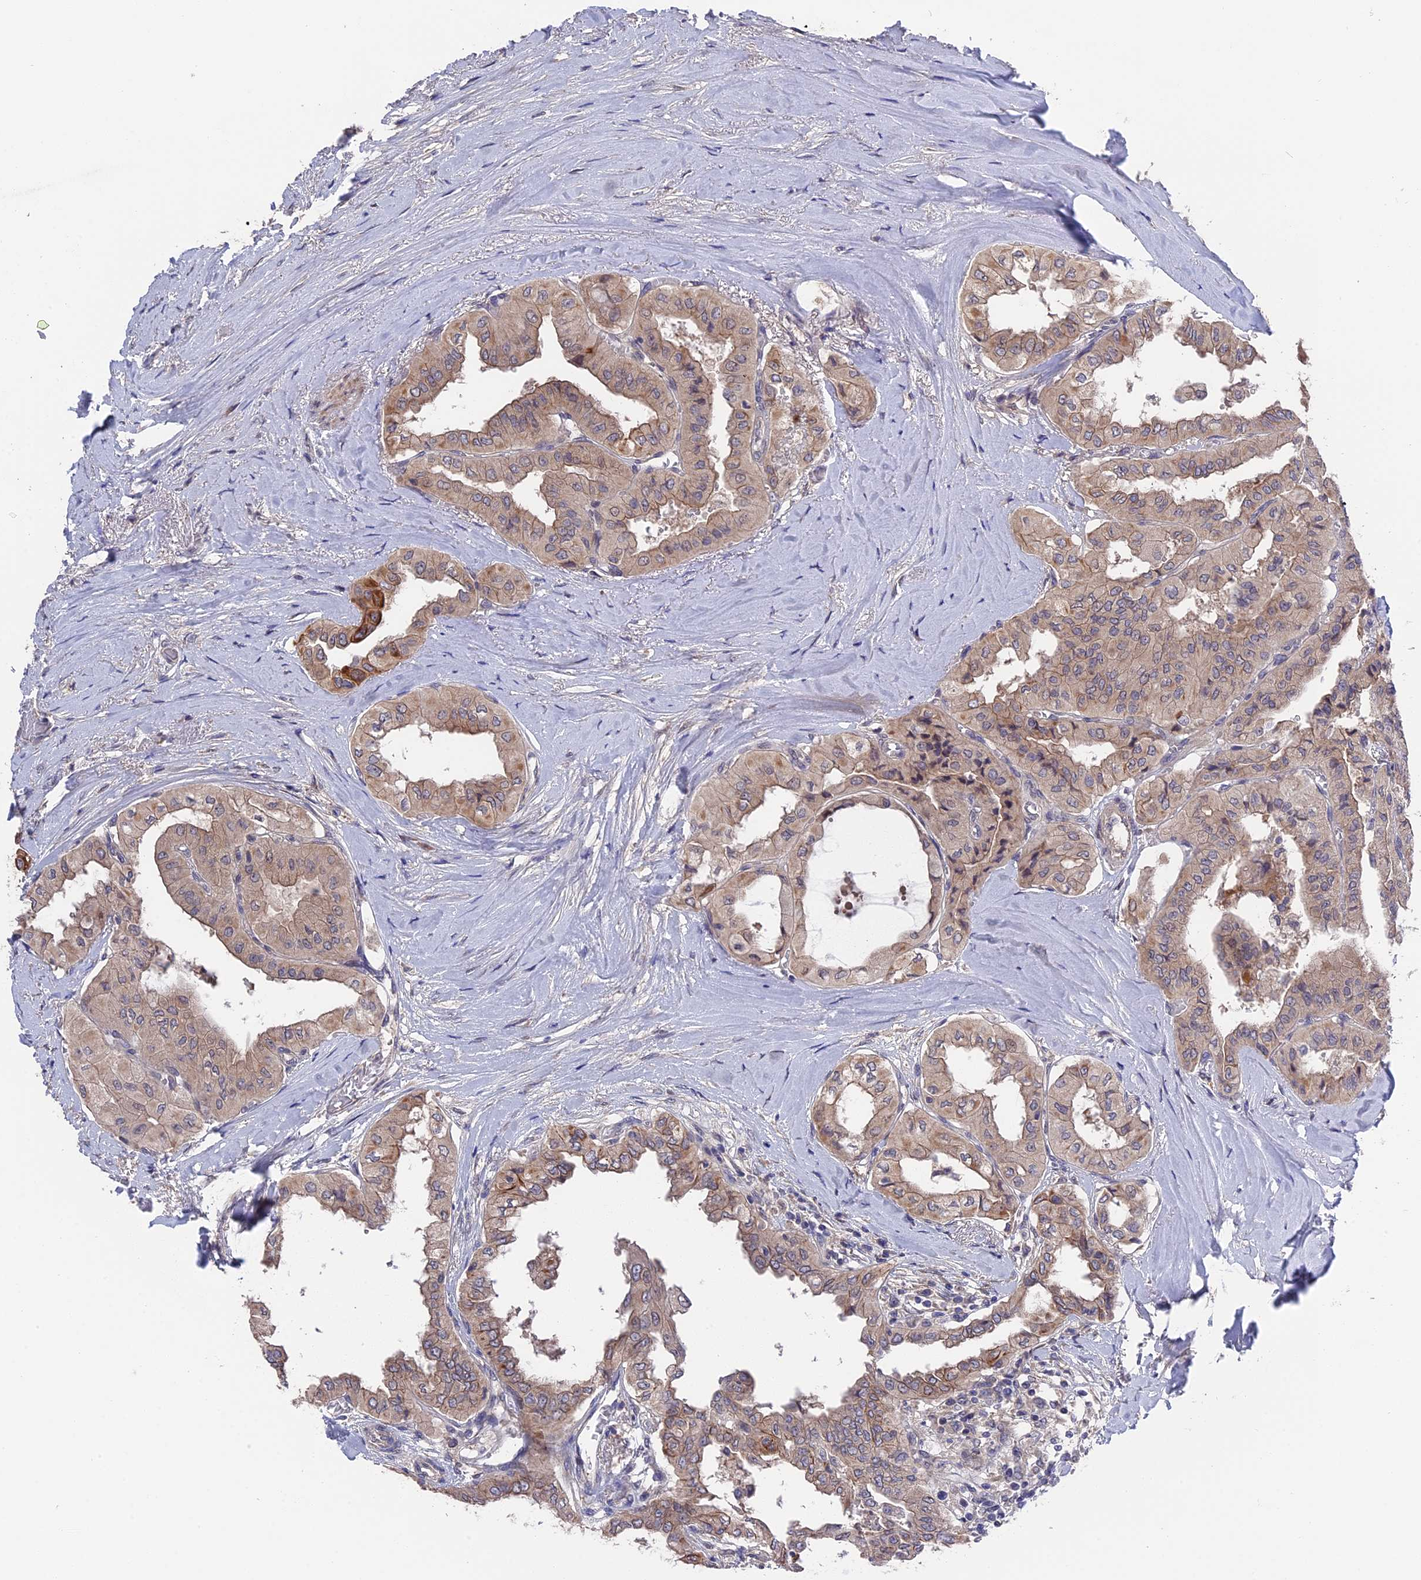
{"staining": {"intensity": "moderate", "quantity": "25%-75%", "location": "cytoplasmic/membranous"}, "tissue": "thyroid cancer", "cell_type": "Tumor cells", "image_type": "cancer", "snomed": [{"axis": "morphology", "description": "Papillary adenocarcinoma, NOS"}, {"axis": "topography", "description": "Thyroid gland"}], "caption": "Immunohistochemistry (IHC) photomicrograph of neoplastic tissue: papillary adenocarcinoma (thyroid) stained using IHC shows medium levels of moderate protein expression localized specifically in the cytoplasmic/membranous of tumor cells, appearing as a cytoplasmic/membranous brown color.", "gene": "ZCCHC2", "patient": {"sex": "female", "age": 59}}